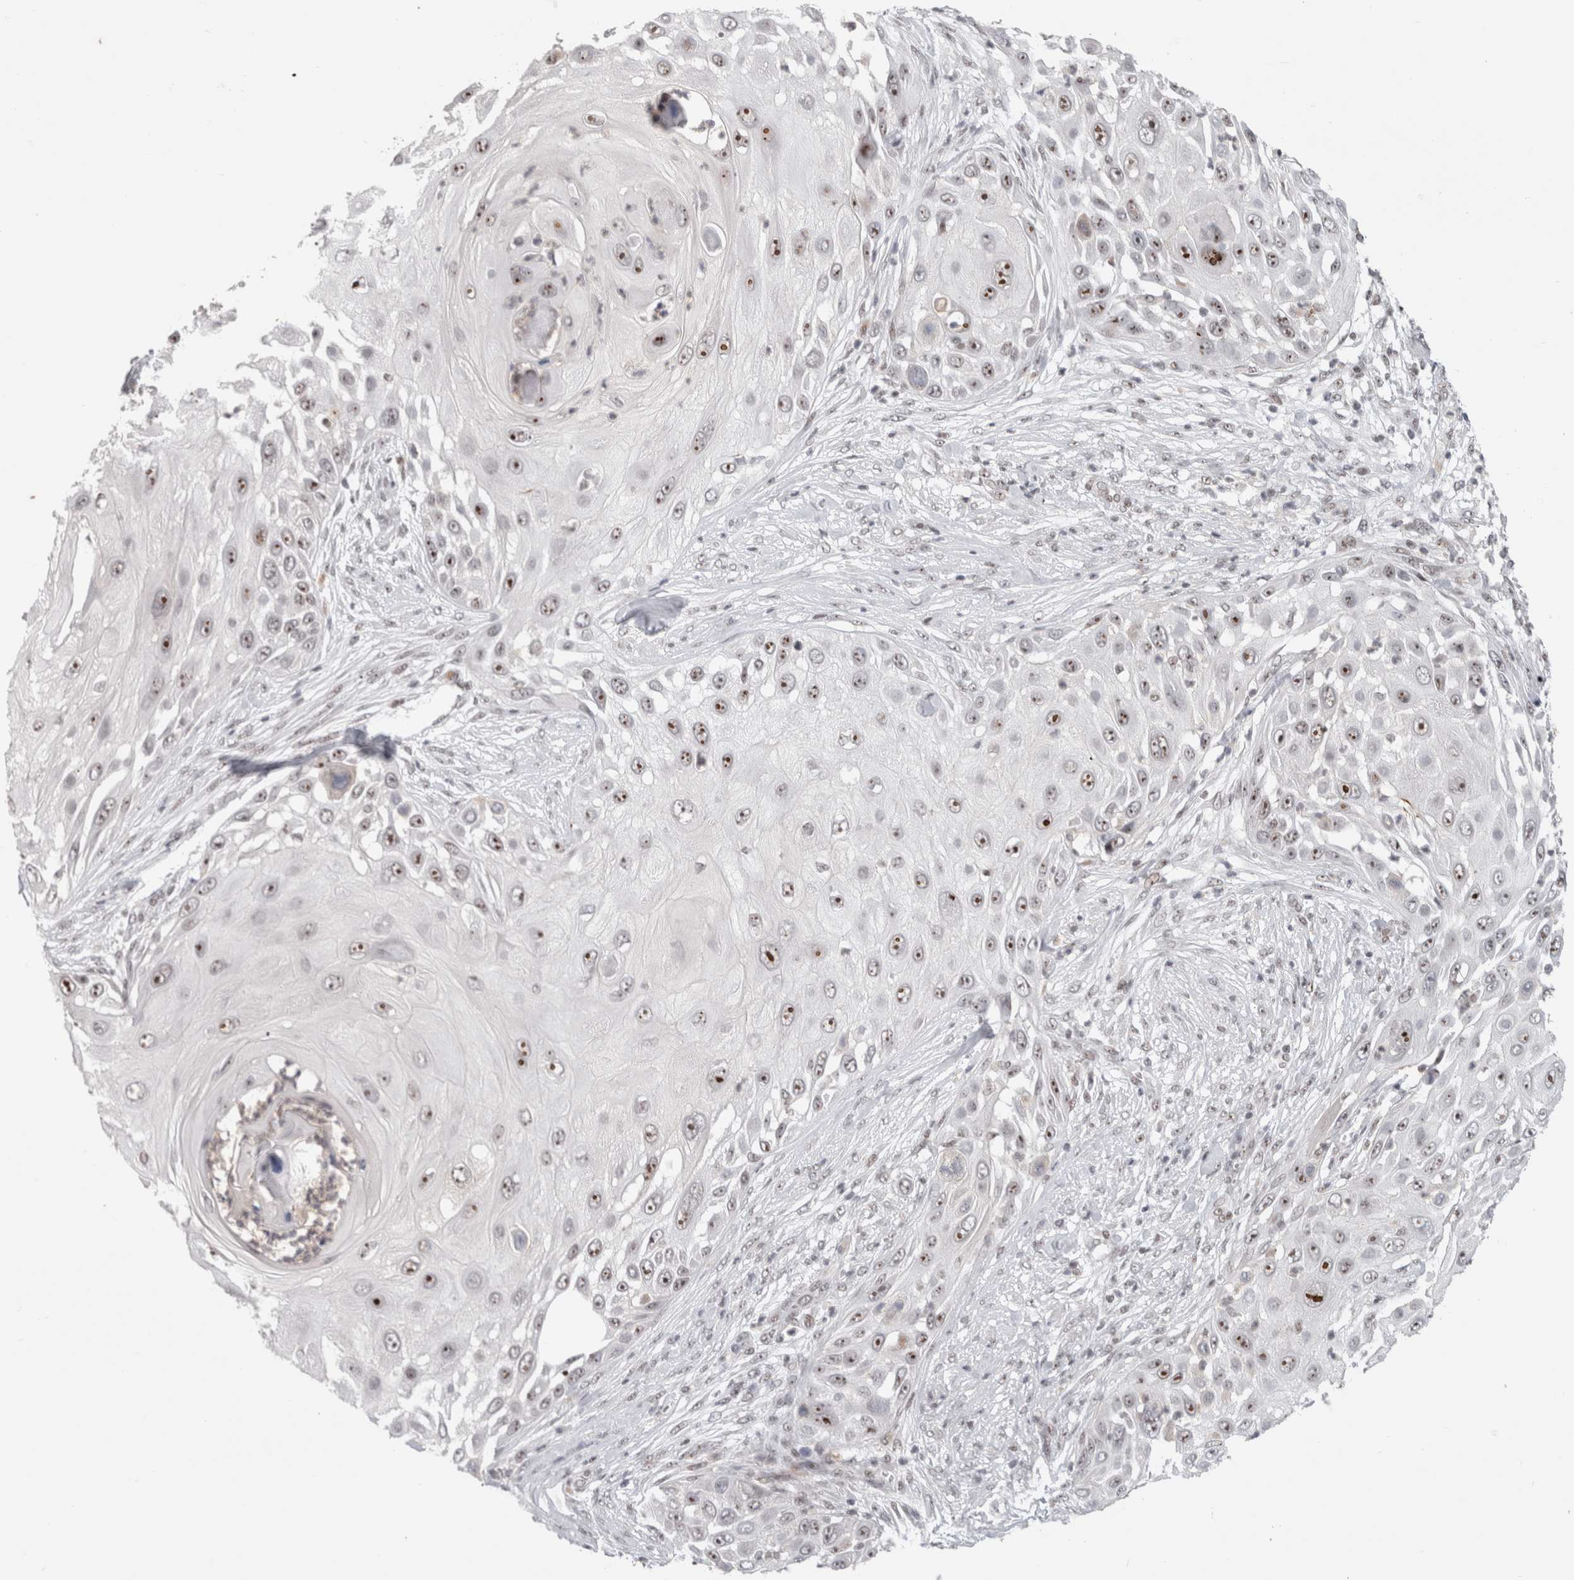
{"staining": {"intensity": "moderate", "quantity": ">75%", "location": "nuclear"}, "tissue": "skin cancer", "cell_type": "Tumor cells", "image_type": "cancer", "snomed": [{"axis": "morphology", "description": "Squamous cell carcinoma, NOS"}, {"axis": "topography", "description": "Skin"}], "caption": "Skin cancer stained with DAB immunohistochemistry (IHC) shows medium levels of moderate nuclear staining in about >75% of tumor cells.", "gene": "SENP6", "patient": {"sex": "female", "age": 44}}